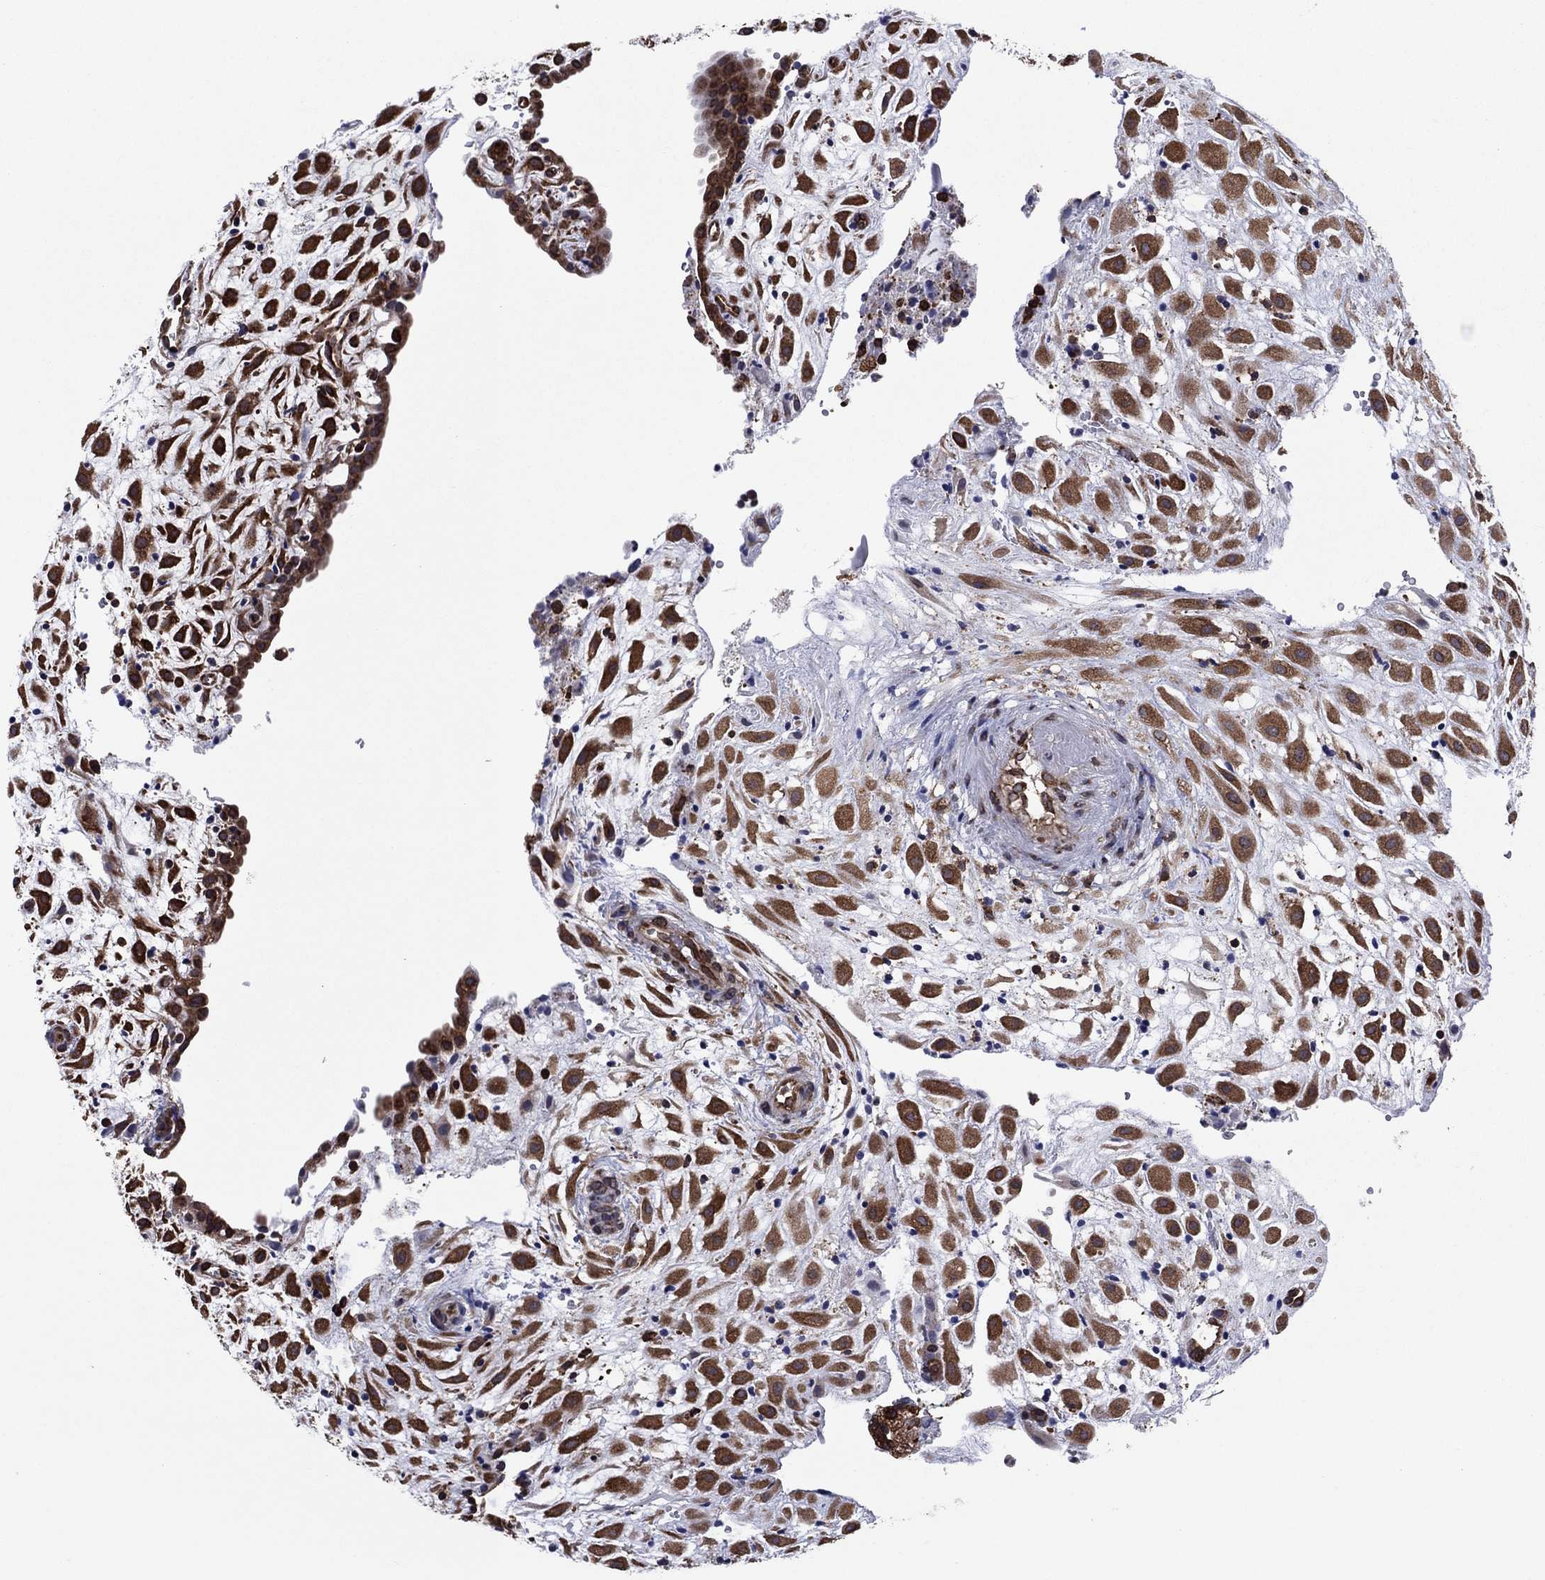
{"staining": {"intensity": "strong", "quantity": ">75%", "location": "cytoplasmic/membranous"}, "tissue": "placenta", "cell_type": "Decidual cells", "image_type": "normal", "snomed": [{"axis": "morphology", "description": "Normal tissue, NOS"}, {"axis": "topography", "description": "Placenta"}], "caption": "Protein analysis of unremarkable placenta exhibits strong cytoplasmic/membranous staining in approximately >75% of decidual cells. (DAB (3,3'-diaminobenzidine) IHC with brightfield microscopy, high magnification).", "gene": "YBX1", "patient": {"sex": "female", "age": 24}}